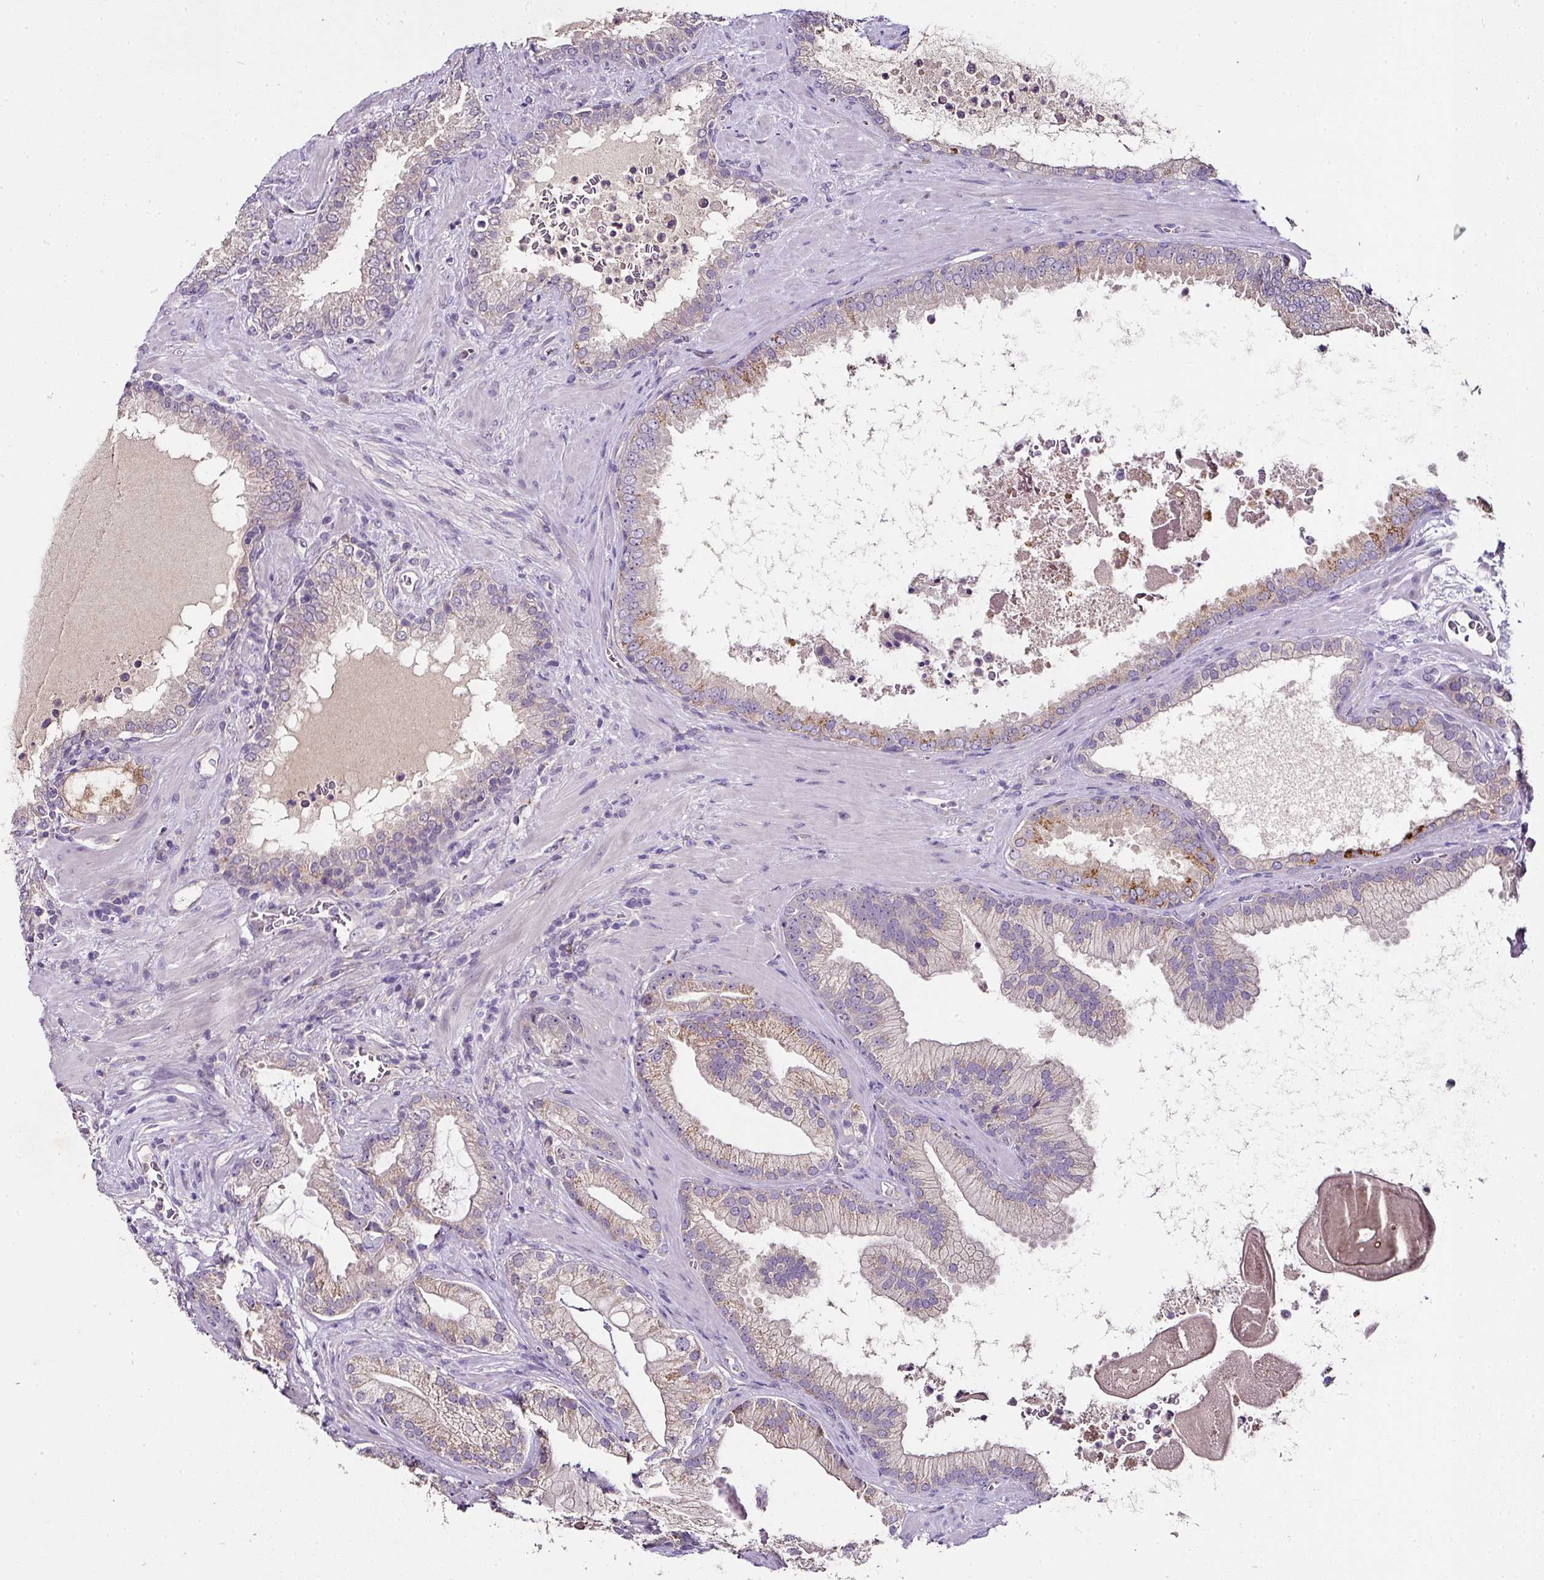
{"staining": {"intensity": "weak", "quantity": "25%-75%", "location": "cytoplasmic/membranous"}, "tissue": "prostate cancer", "cell_type": "Tumor cells", "image_type": "cancer", "snomed": [{"axis": "morphology", "description": "Adenocarcinoma, High grade"}, {"axis": "topography", "description": "Prostate"}], "caption": "About 25%-75% of tumor cells in prostate high-grade adenocarcinoma exhibit weak cytoplasmic/membranous protein positivity as visualized by brown immunohistochemical staining.", "gene": "SKIC2", "patient": {"sex": "male", "age": 68}}